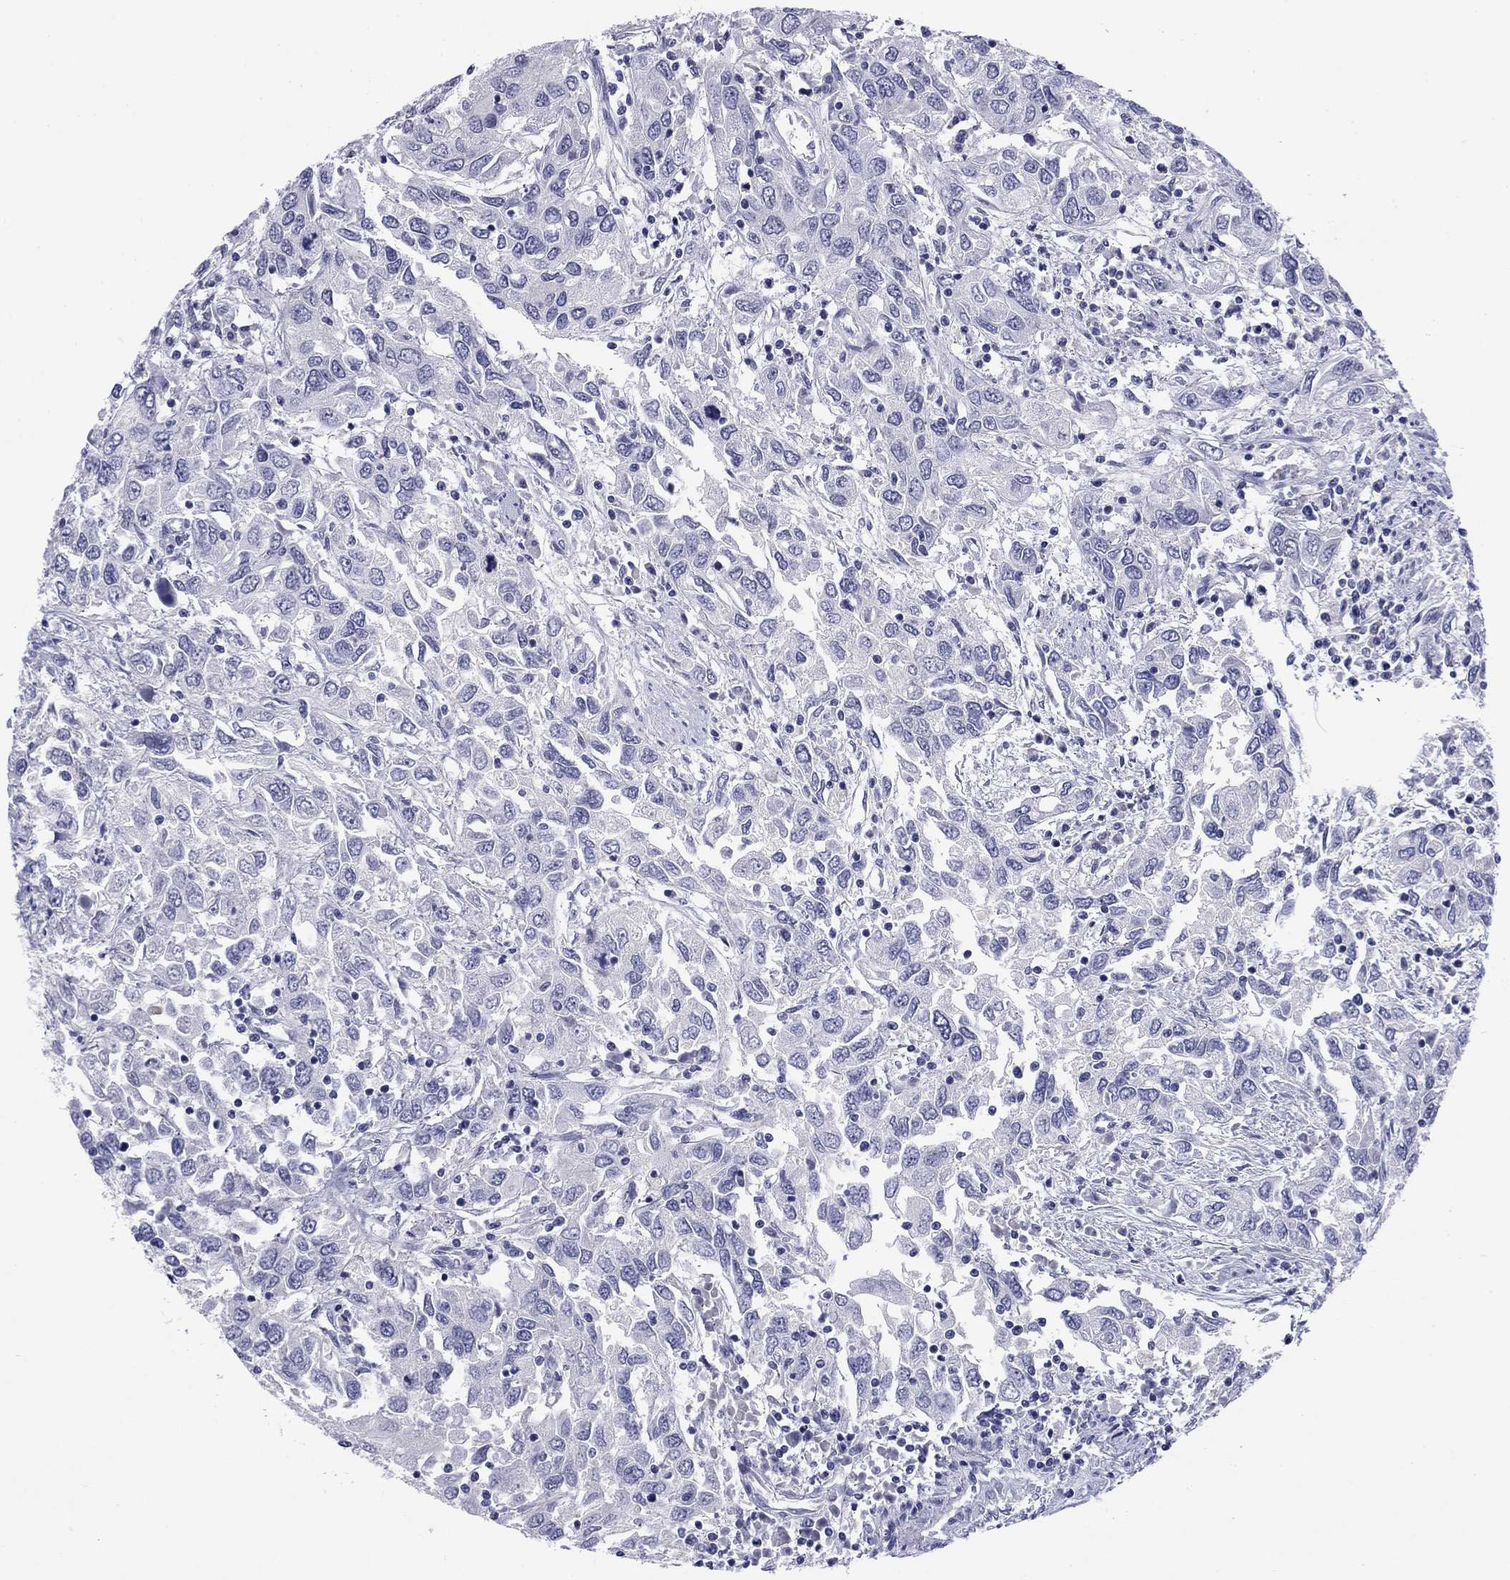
{"staining": {"intensity": "negative", "quantity": "none", "location": "none"}, "tissue": "urothelial cancer", "cell_type": "Tumor cells", "image_type": "cancer", "snomed": [{"axis": "morphology", "description": "Urothelial carcinoma, High grade"}, {"axis": "topography", "description": "Urinary bladder"}], "caption": "Immunohistochemical staining of high-grade urothelial carcinoma shows no significant staining in tumor cells.", "gene": "ABCC2", "patient": {"sex": "male", "age": 76}}